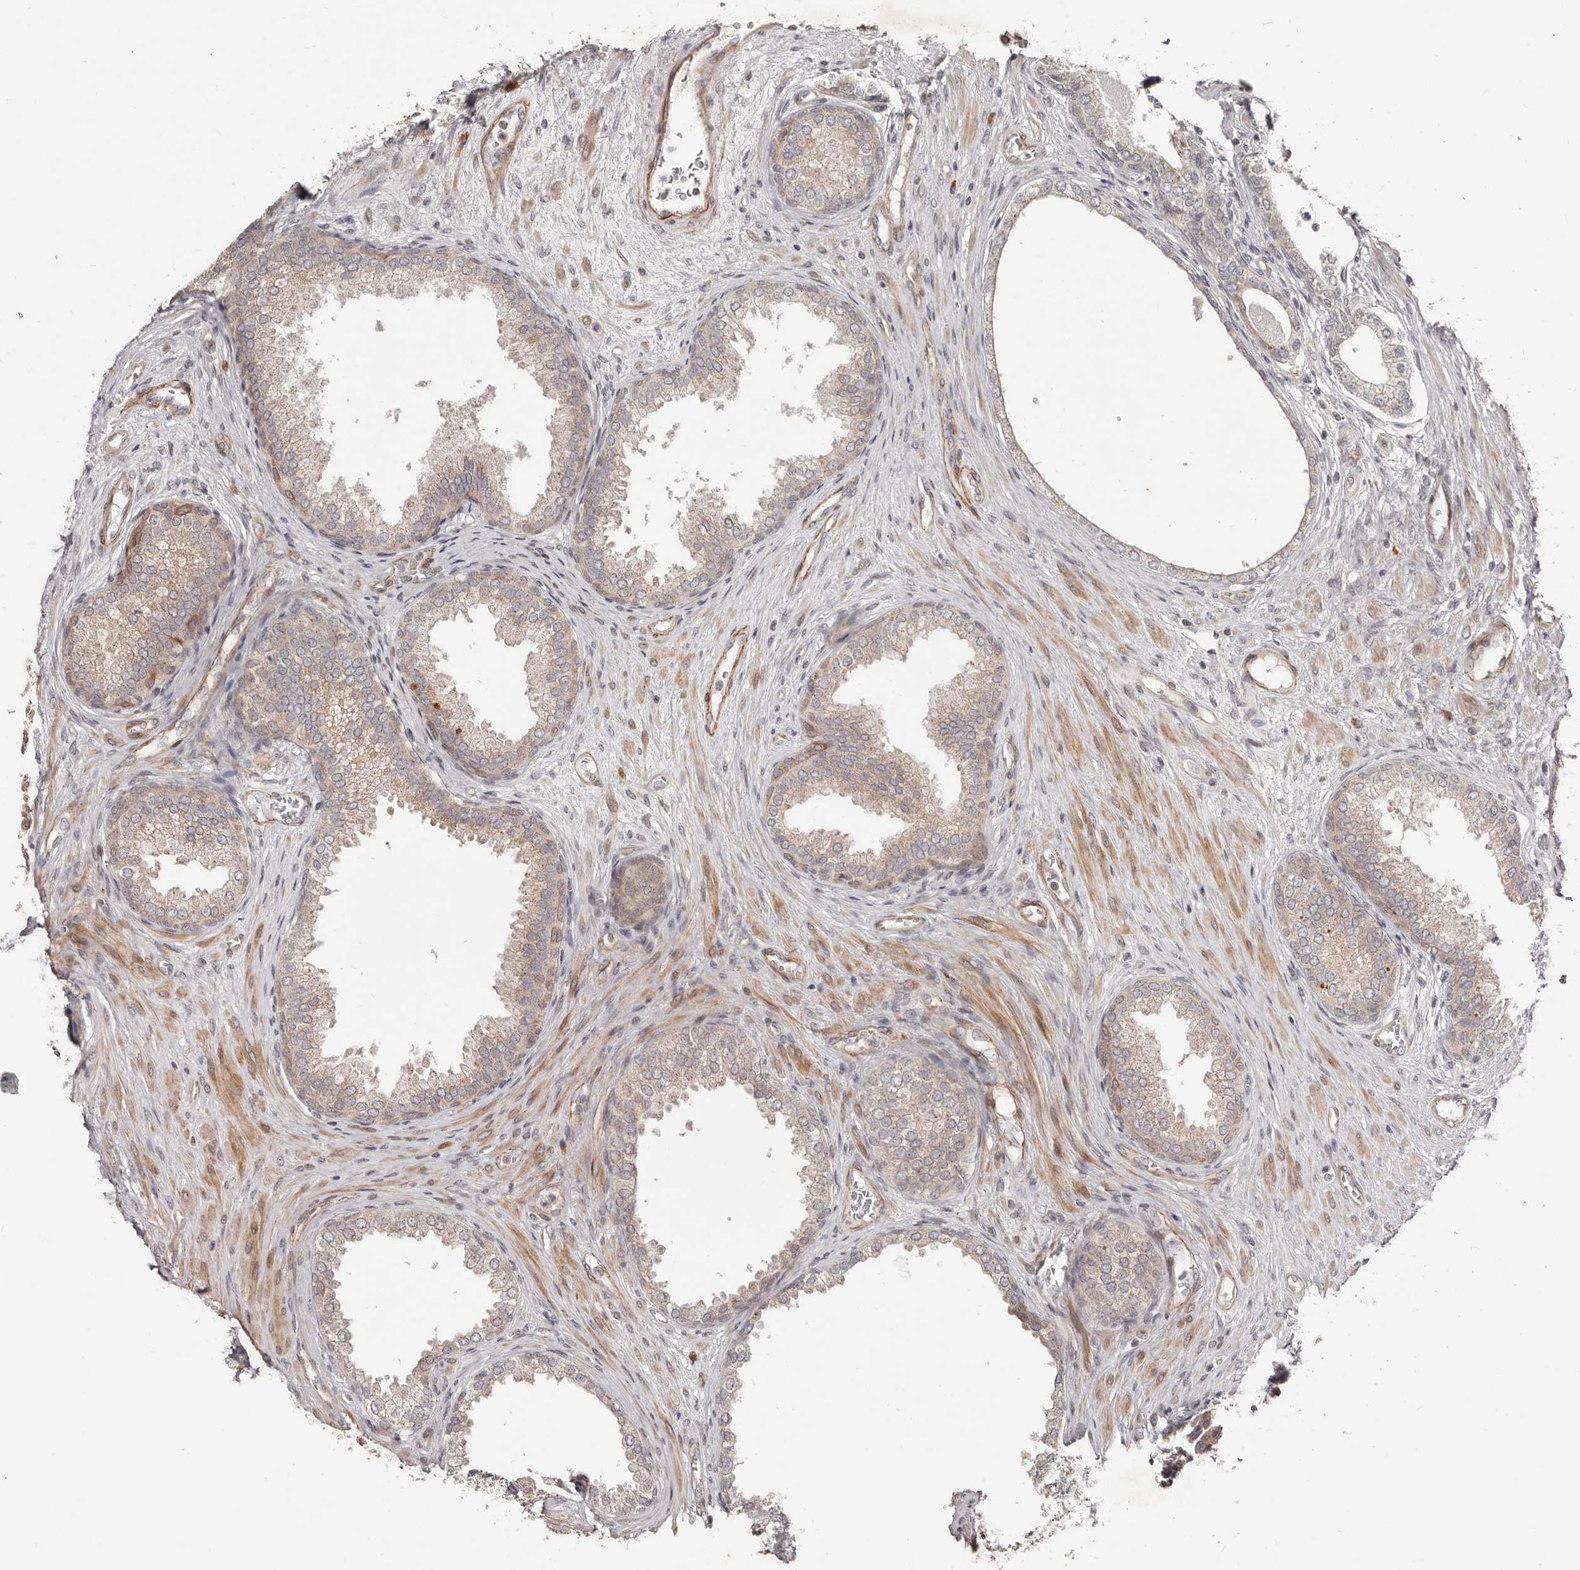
{"staining": {"intensity": "moderate", "quantity": "25%-75%", "location": "cytoplasmic/membranous"}, "tissue": "prostate", "cell_type": "Glandular cells", "image_type": "normal", "snomed": [{"axis": "morphology", "description": "Normal tissue, NOS"}, {"axis": "topography", "description": "Prostate"}], "caption": "Immunohistochemical staining of benign prostate demonstrates moderate cytoplasmic/membranous protein expression in about 25%-75% of glandular cells.", "gene": "MICAL2", "patient": {"sex": "male", "age": 76}}